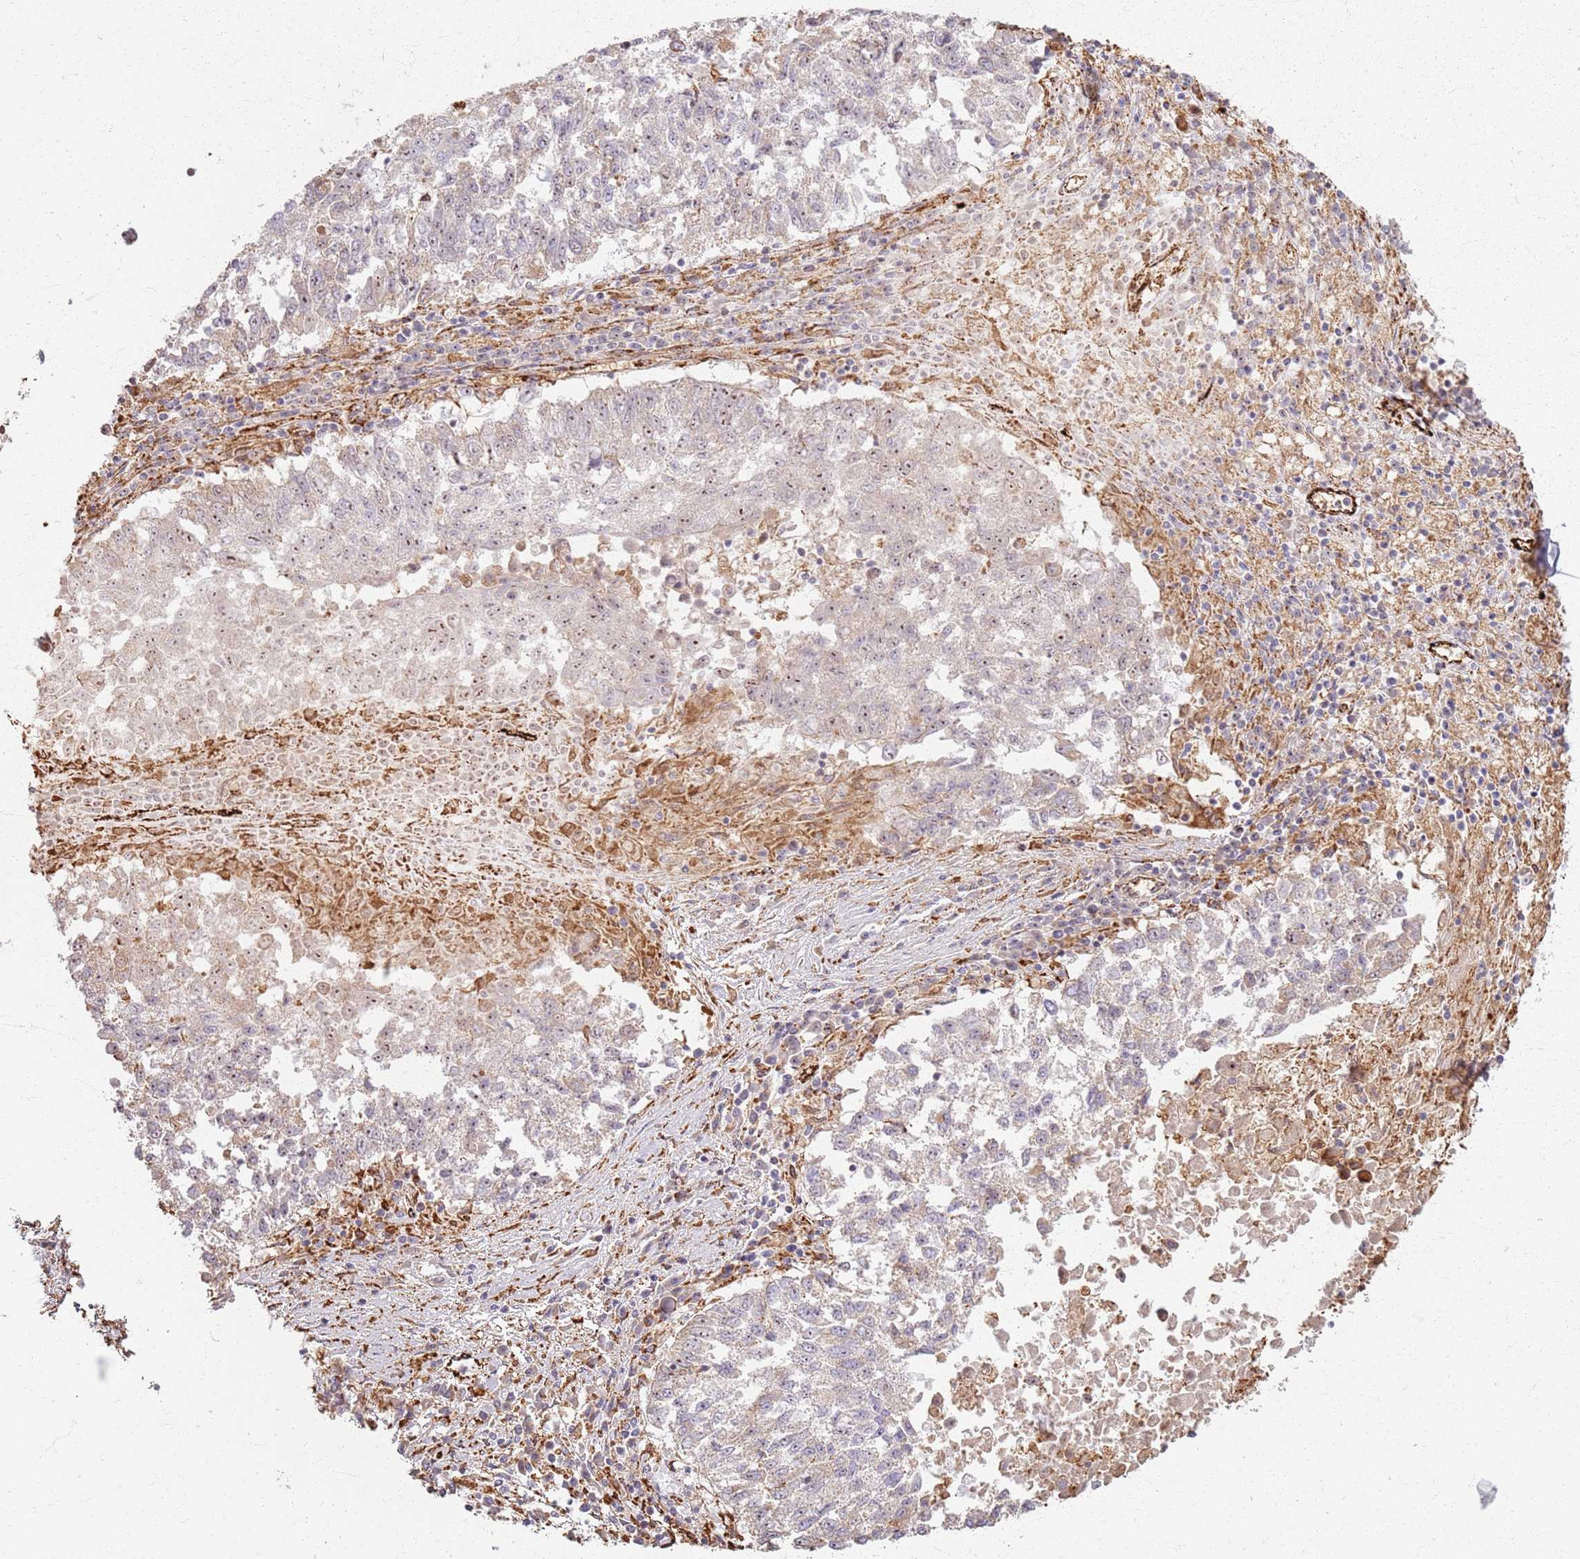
{"staining": {"intensity": "weak", "quantity": "25%-75%", "location": "nuclear"}, "tissue": "lung cancer", "cell_type": "Tumor cells", "image_type": "cancer", "snomed": [{"axis": "morphology", "description": "Squamous cell carcinoma, NOS"}, {"axis": "topography", "description": "Lung"}], "caption": "Tumor cells exhibit low levels of weak nuclear positivity in approximately 25%-75% of cells in human lung cancer (squamous cell carcinoma).", "gene": "KRI1", "patient": {"sex": "male", "age": 73}}